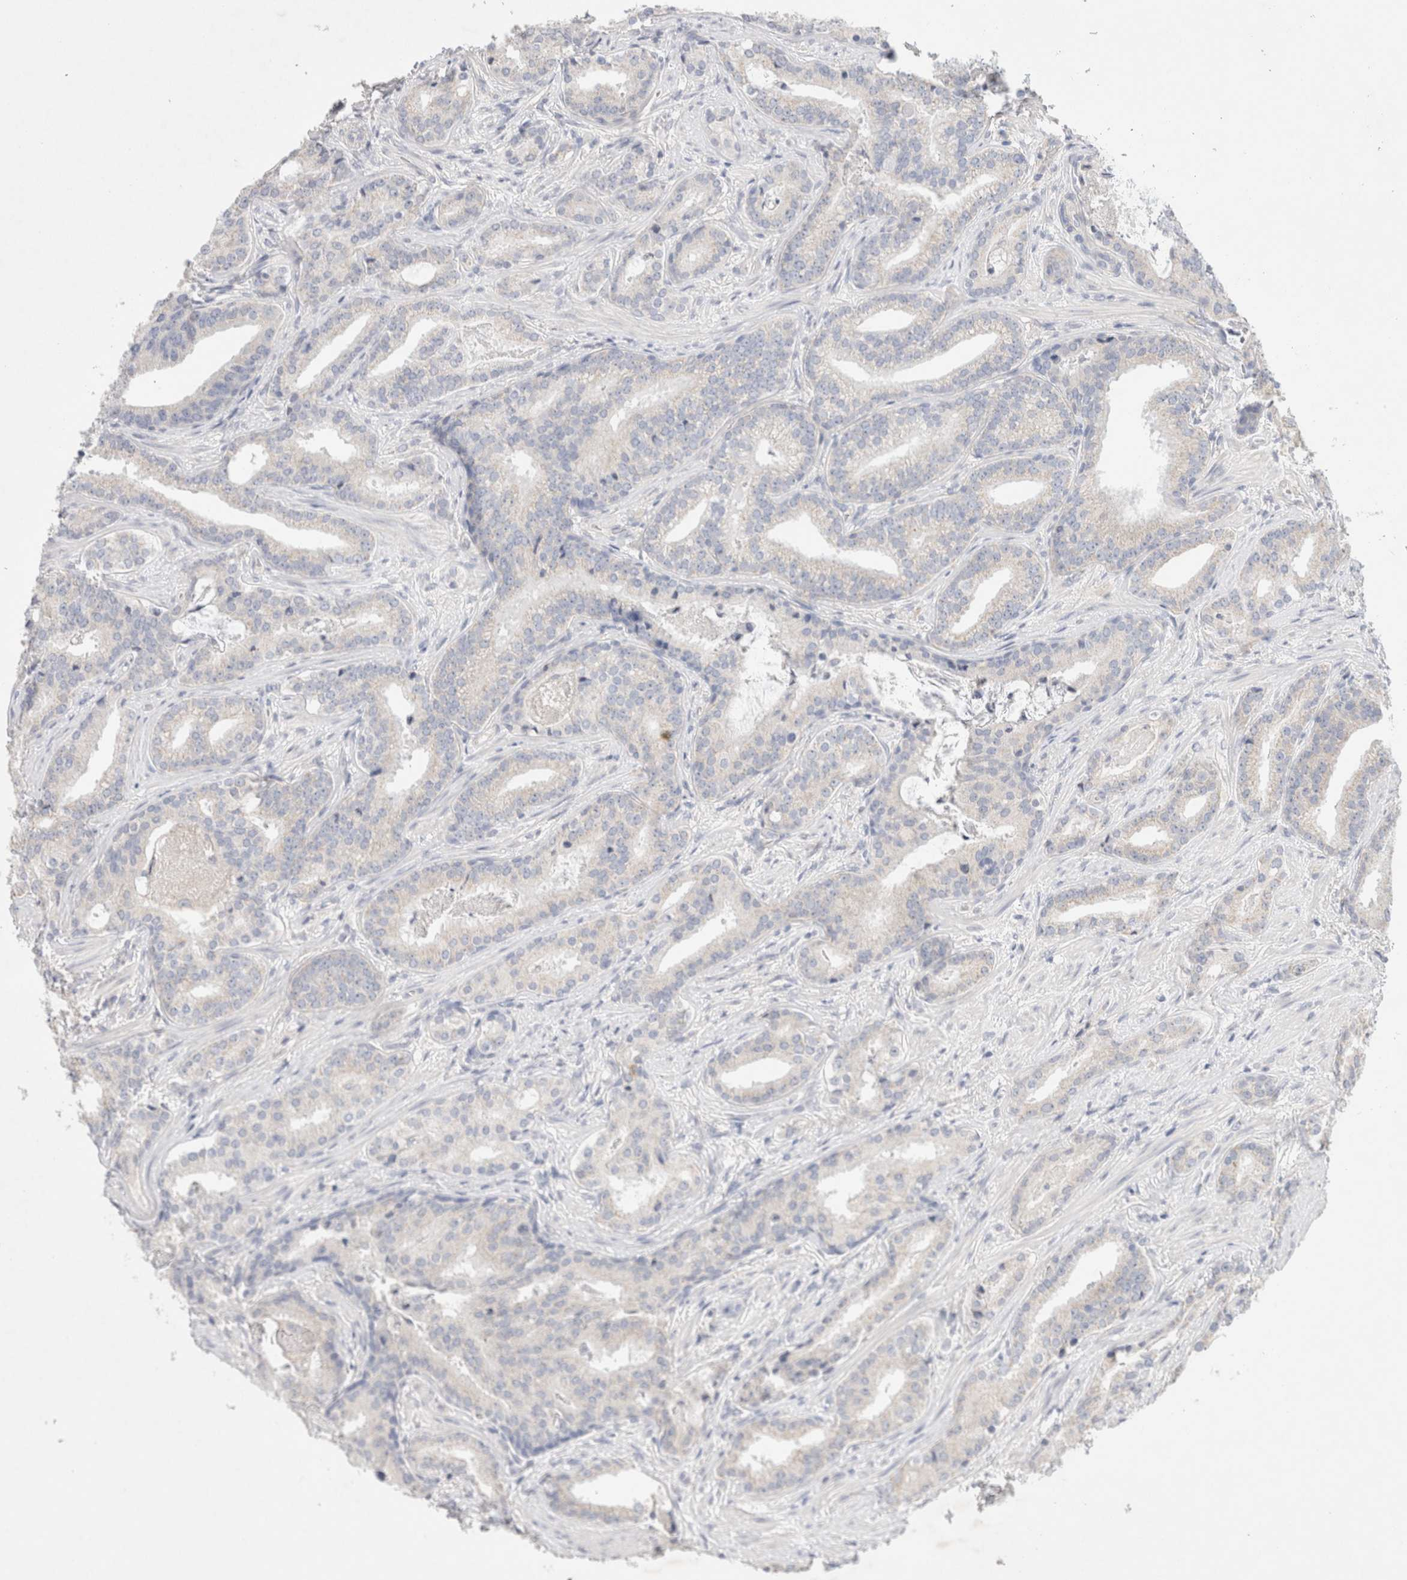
{"staining": {"intensity": "negative", "quantity": "none", "location": "none"}, "tissue": "prostate cancer", "cell_type": "Tumor cells", "image_type": "cancer", "snomed": [{"axis": "morphology", "description": "Adenocarcinoma, Low grade"}, {"axis": "topography", "description": "Prostate"}], "caption": "Immunohistochemical staining of human low-grade adenocarcinoma (prostate) exhibits no significant expression in tumor cells. (DAB immunohistochemistry with hematoxylin counter stain).", "gene": "MPP2", "patient": {"sex": "male", "age": 67}}